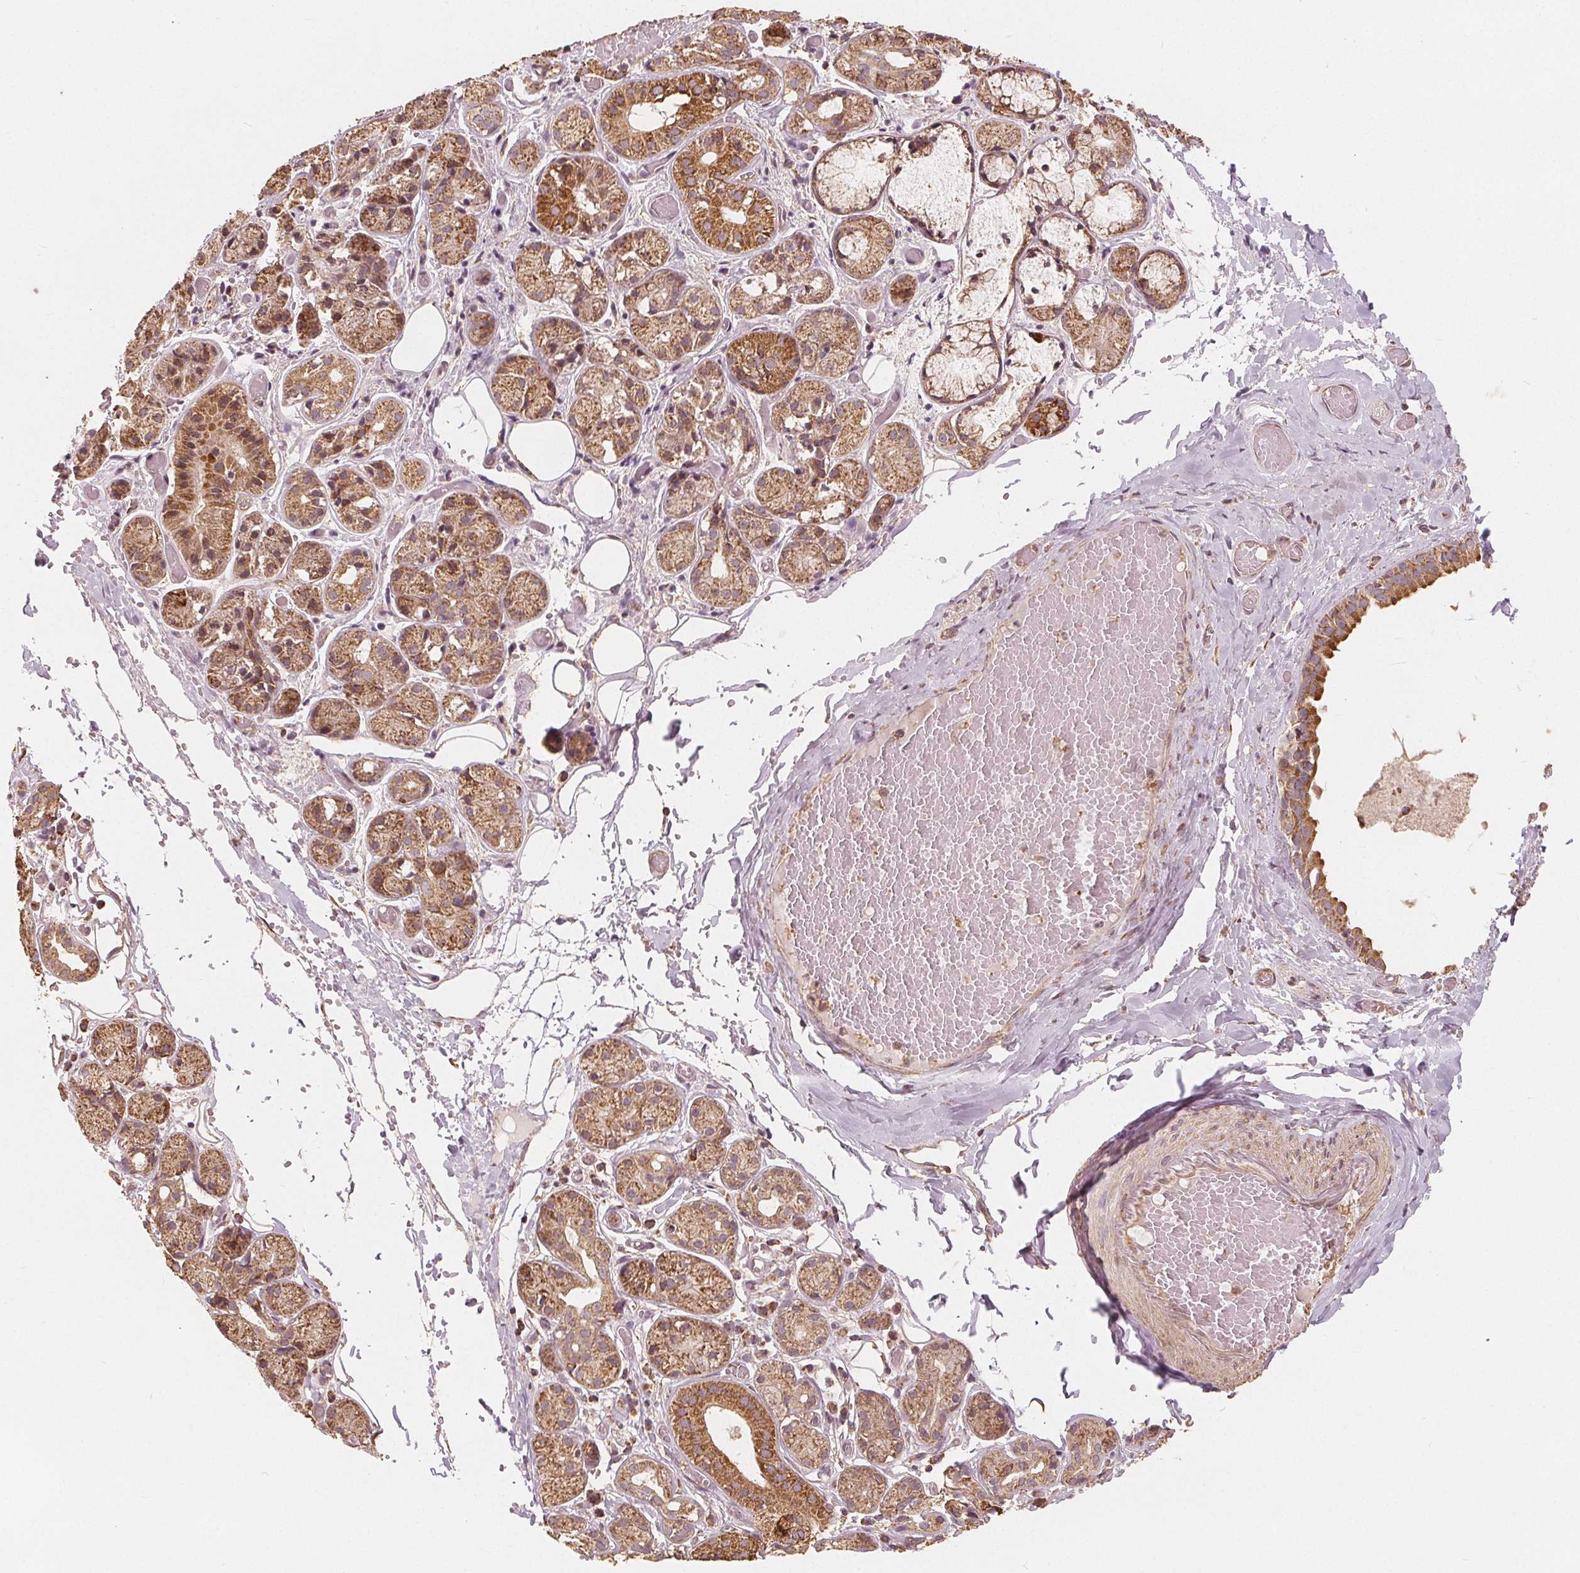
{"staining": {"intensity": "moderate", "quantity": ">75%", "location": "cytoplasmic/membranous"}, "tissue": "salivary gland", "cell_type": "Glandular cells", "image_type": "normal", "snomed": [{"axis": "morphology", "description": "Normal tissue, NOS"}, {"axis": "topography", "description": "Salivary gland"}, {"axis": "topography", "description": "Peripheral nerve tissue"}], "caption": "Protein staining of benign salivary gland exhibits moderate cytoplasmic/membranous positivity in about >75% of glandular cells. (DAB (3,3'-diaminobenzidine) IHC with brightfield microscopy, high magnification).", "gene": "PEX26", "patient": {"sex": "male", "age": 71}}